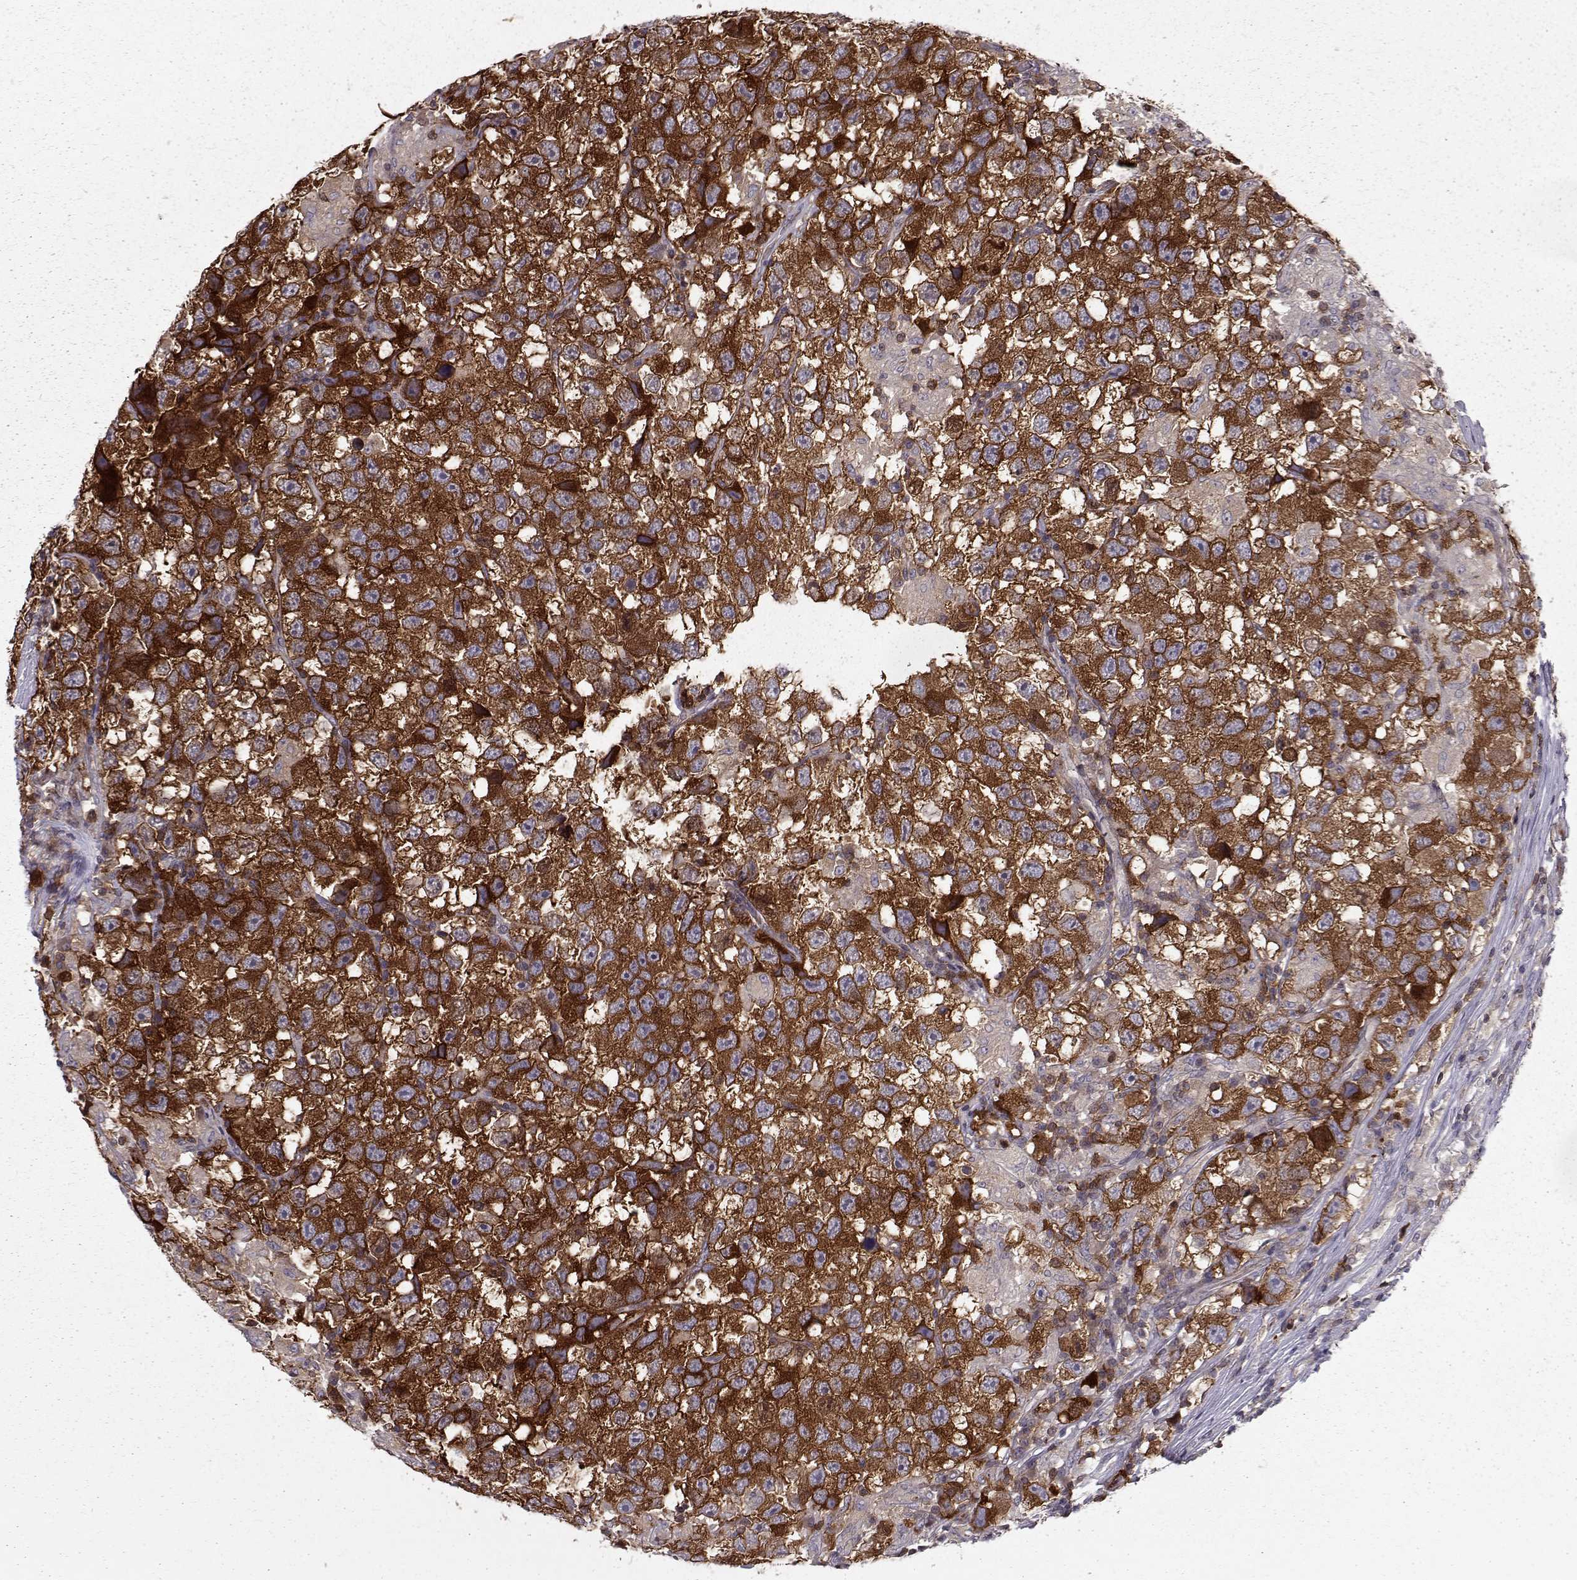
{"staining": {"intensity": "strong", "quantity": ">75%", "location": "cytoplasmic/membranous"}, "tissue": "testis cancer", "cell_type": "Tumor cells", "image_type": "cancer", "snomed": [{"axis": "morphology", "description": "Seminoma, NOS"}, {"axis": "topography", "description": "Testis"}], "caption": "A high amount of strong cytoplasmic/membranous staining is present in approximately >75% of tumor cells in testis cancer tissue.", "gene": "RANBP1", "patient": {"sex": "male", "age": 26}}